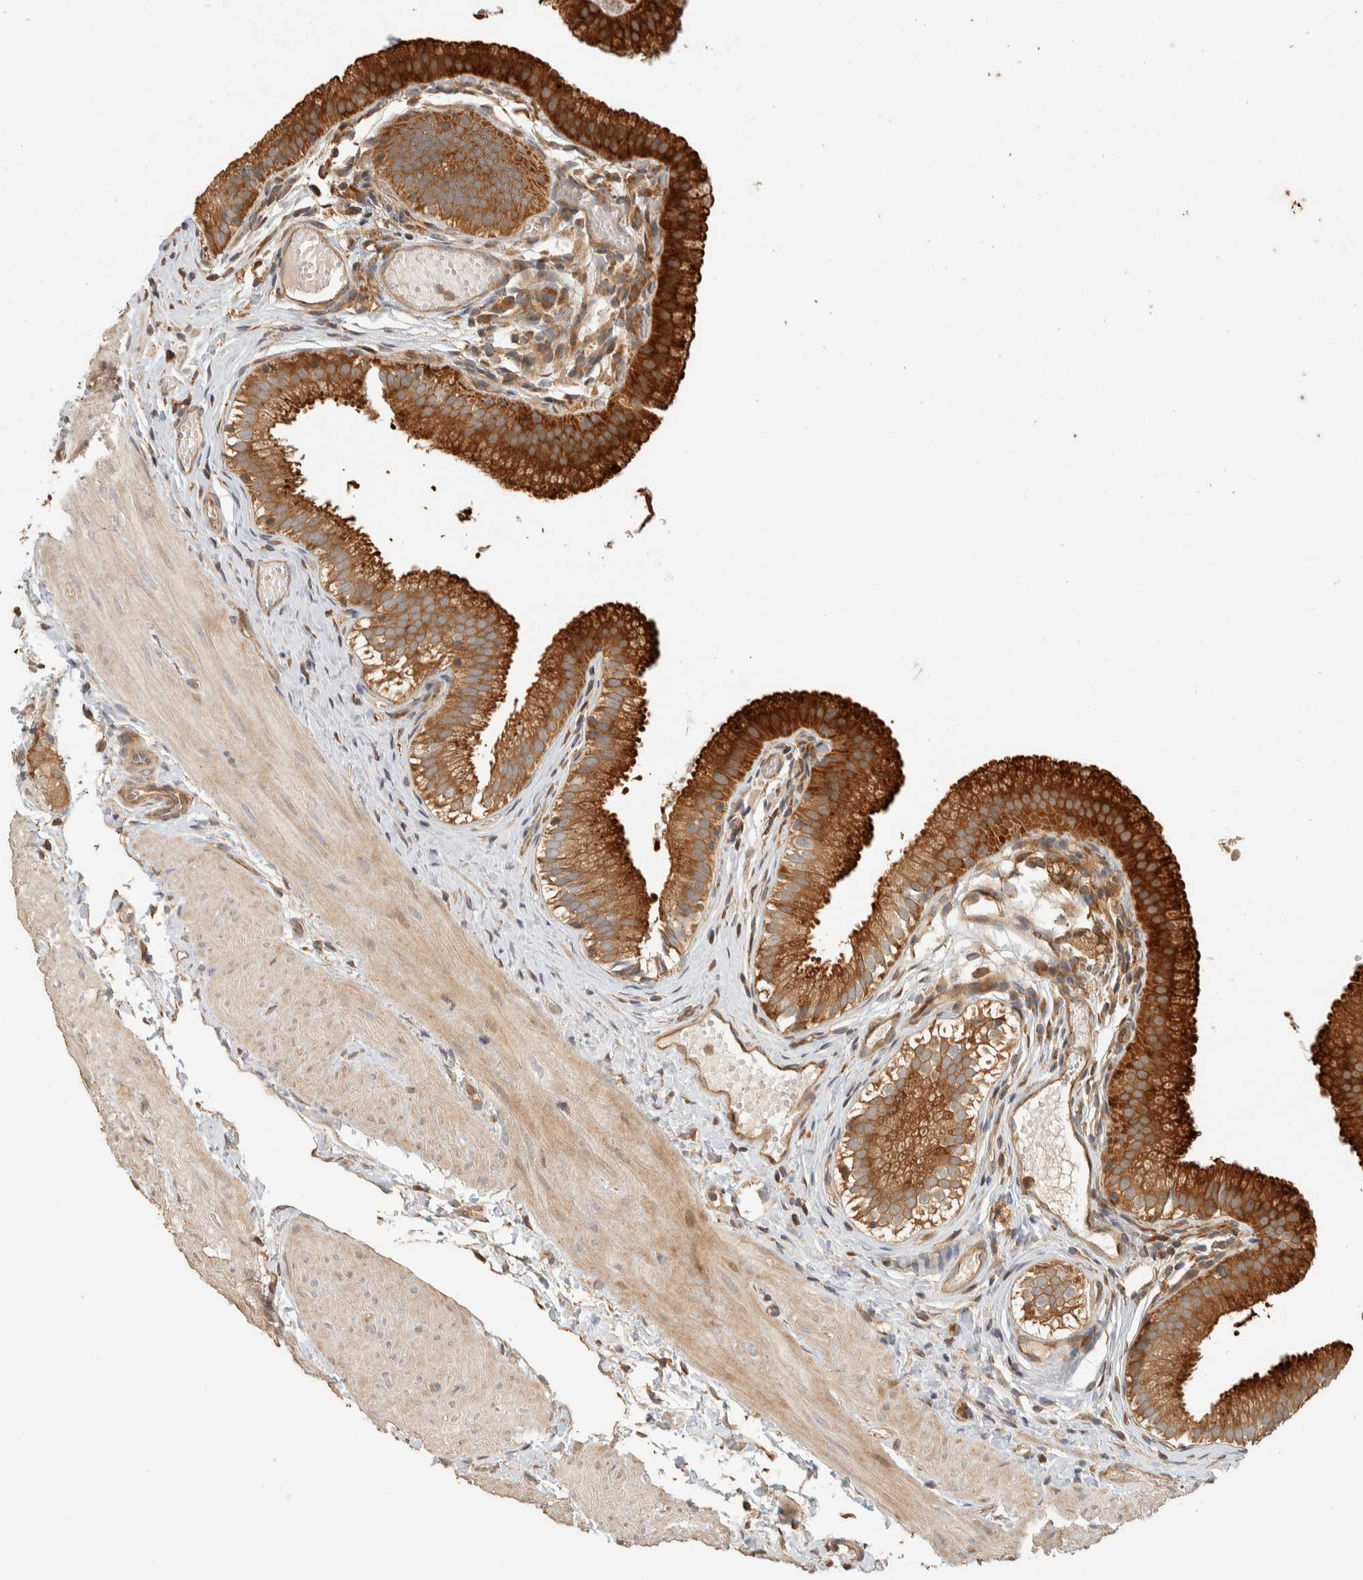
{"staining": {"intensity": "strong", "quantity": ">75%", "location": "cytoplasmic/membranous"}, "tissue": "gallbladder", "cell_type": "Glandular cells", "image_type": "normal", "snomed": [{"axis": "morphology", "description": "Normal tissue, NOS"}, {"axis": "topography", "description": "Gallbladder"}], "caption": "A brown stain shows strong cytoplasmic/membranous expression of a protein in glandular cells of benign gallbladder.", "gene": "EXOC7", "patient": {"sex": "female", "age": 26}}